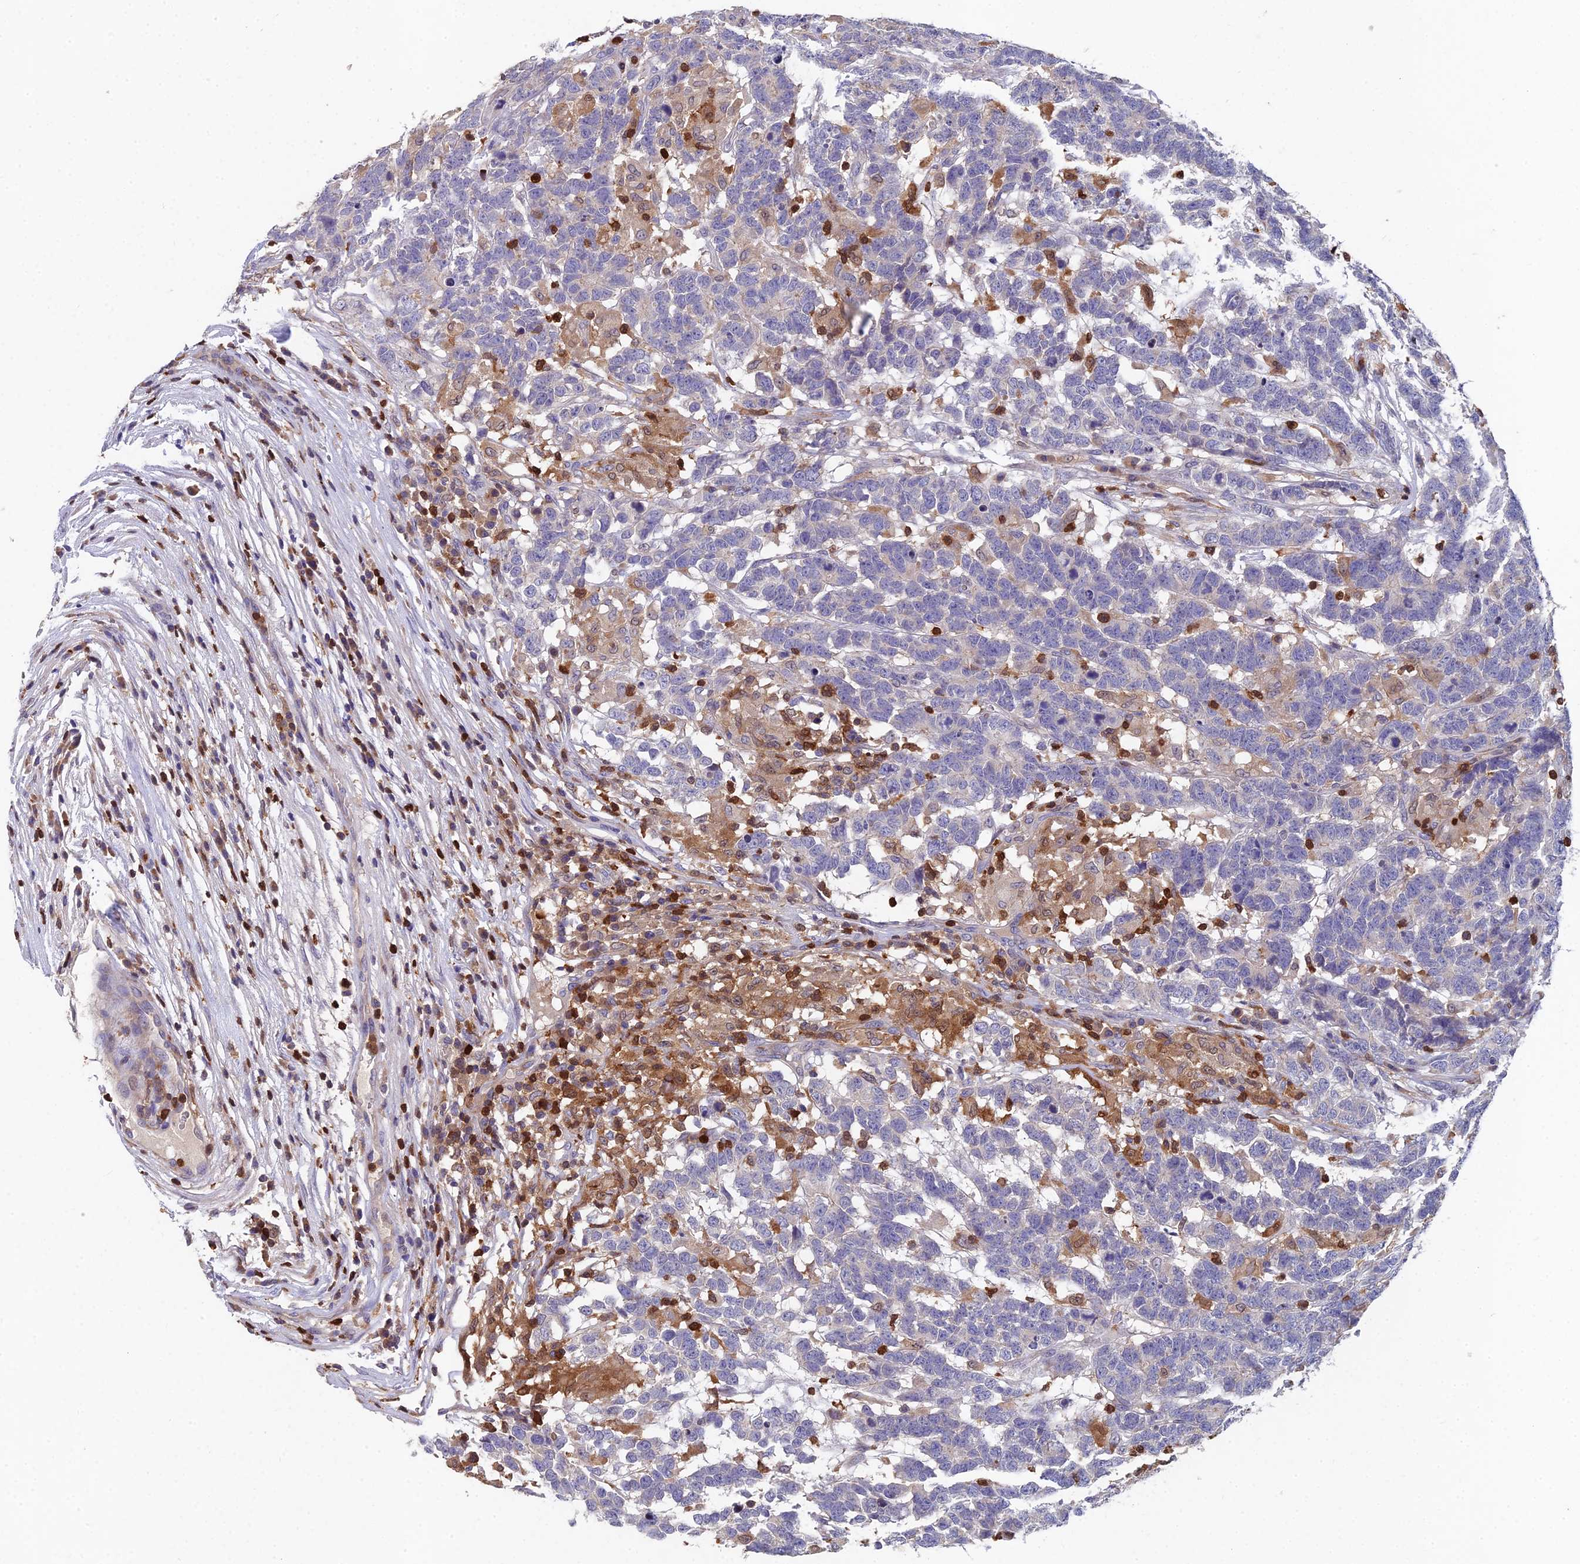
{"staining": {"intensity": "negative", "quantity": "none", "location": "none"}, "tissue": "testis cancer", "cell_type": "Tumor cells", "image_type": "cancer", "snomed": [{"axis": "morphology", "description": "Carcinoma, Embryonal, NOS"}, {"axis": "topography", "description": "Testis"}], "caption": "This image is of testis cancer (embryonal carcinoma) stained with immunohistochemistry (IHC) to label a protein in brown with the nuclei are counter-stained blue. There is no expression in tumor cells.", "gene": "GALK2", "patient": {"sex": "male", "age": 26}}